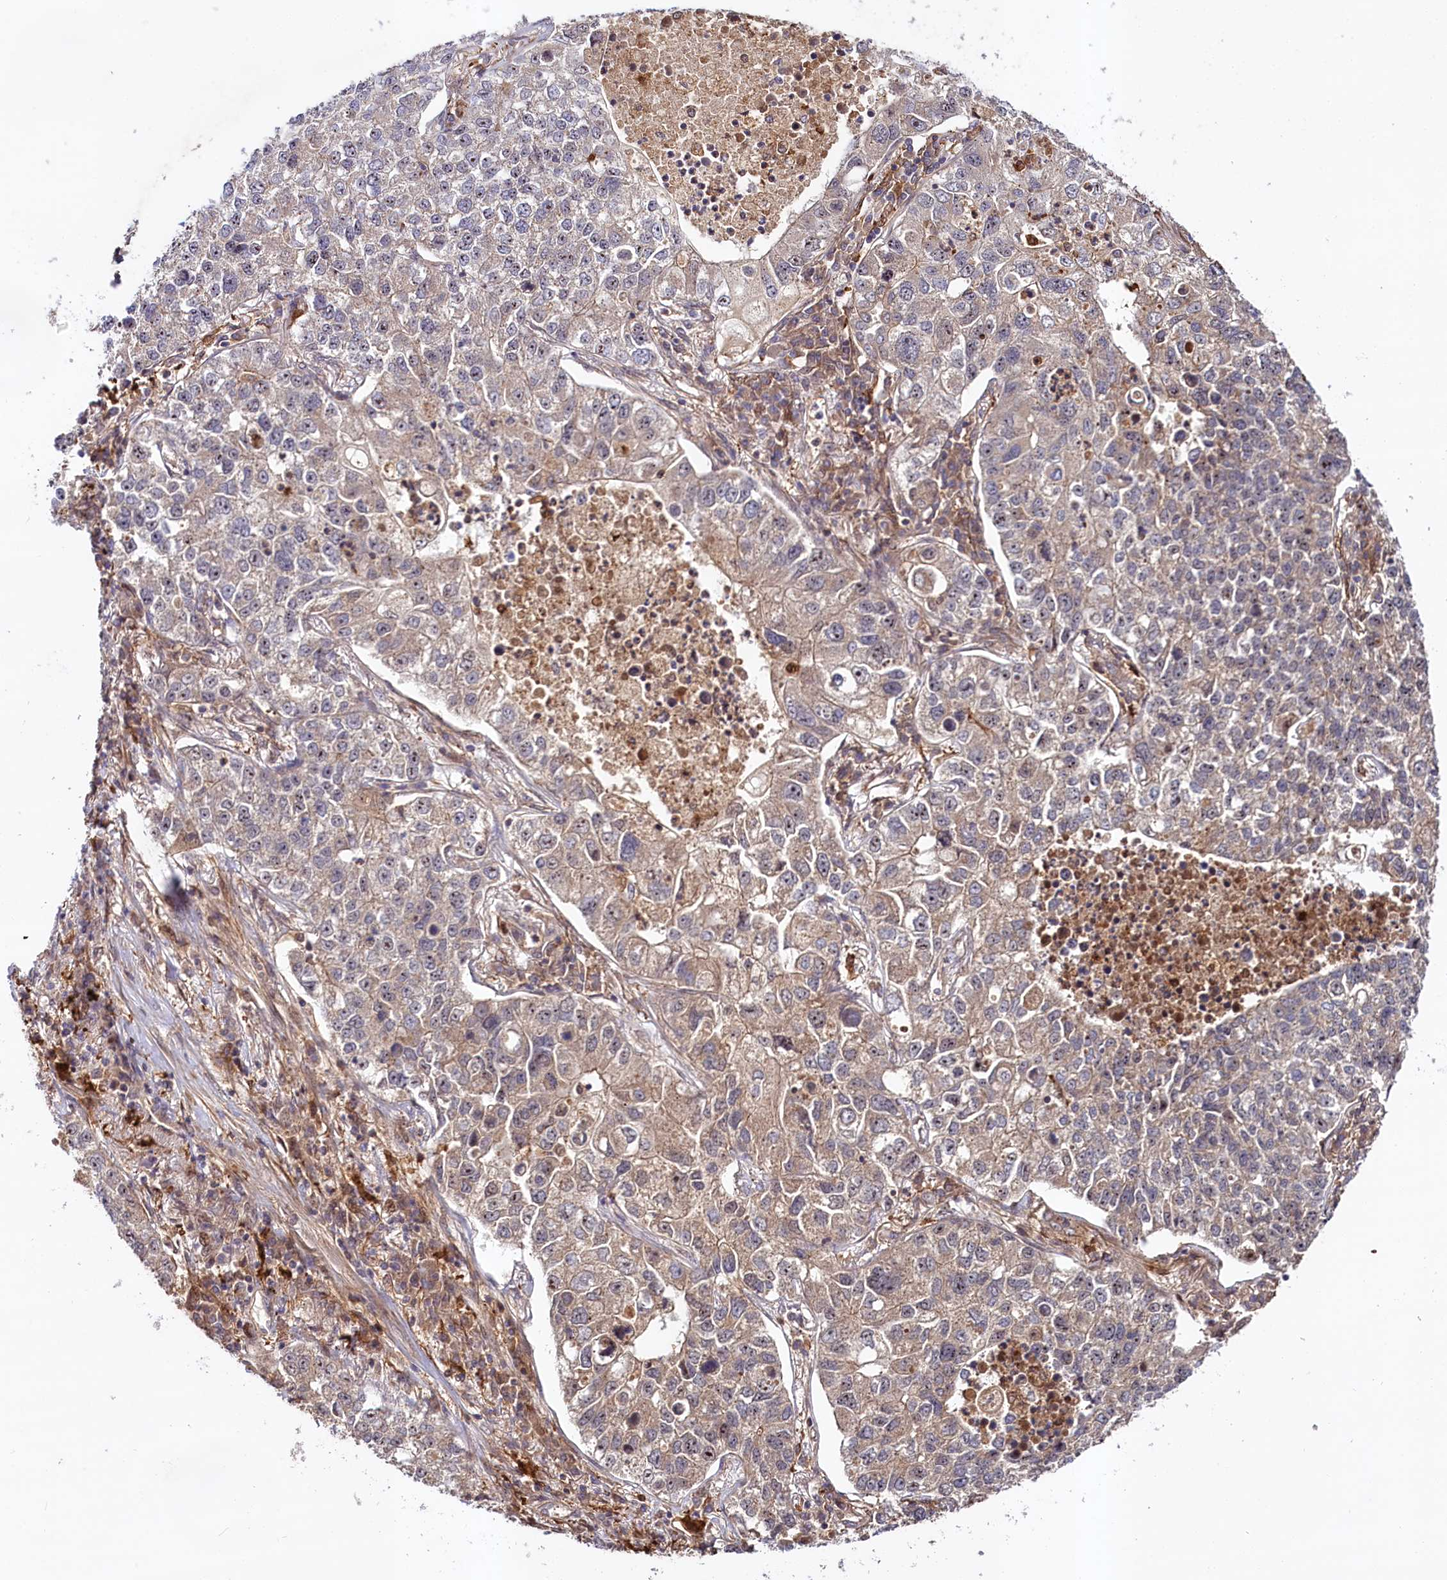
{"staining": {"intensity": "weak", "quantity": "25%-75%", "location": "cytoplasmic/membranous"}, "tissue": "lung cancer", "cell_type": "Tumor cells", "image_type": "cancer", "snomed": [{"axis": "morphology", "description": "Adenocarcinoma, NOS"}, {"axis": "topography", "description": "Lung"}], "caption": "Lung adenocarcinoma stained with a brown dye displays weak cytoplasmic/membranous positive positivity in approximately 25%-75% of tumor cells.", "gene": "NEDD1", "patient": {"sex": "male", "age": 49}}